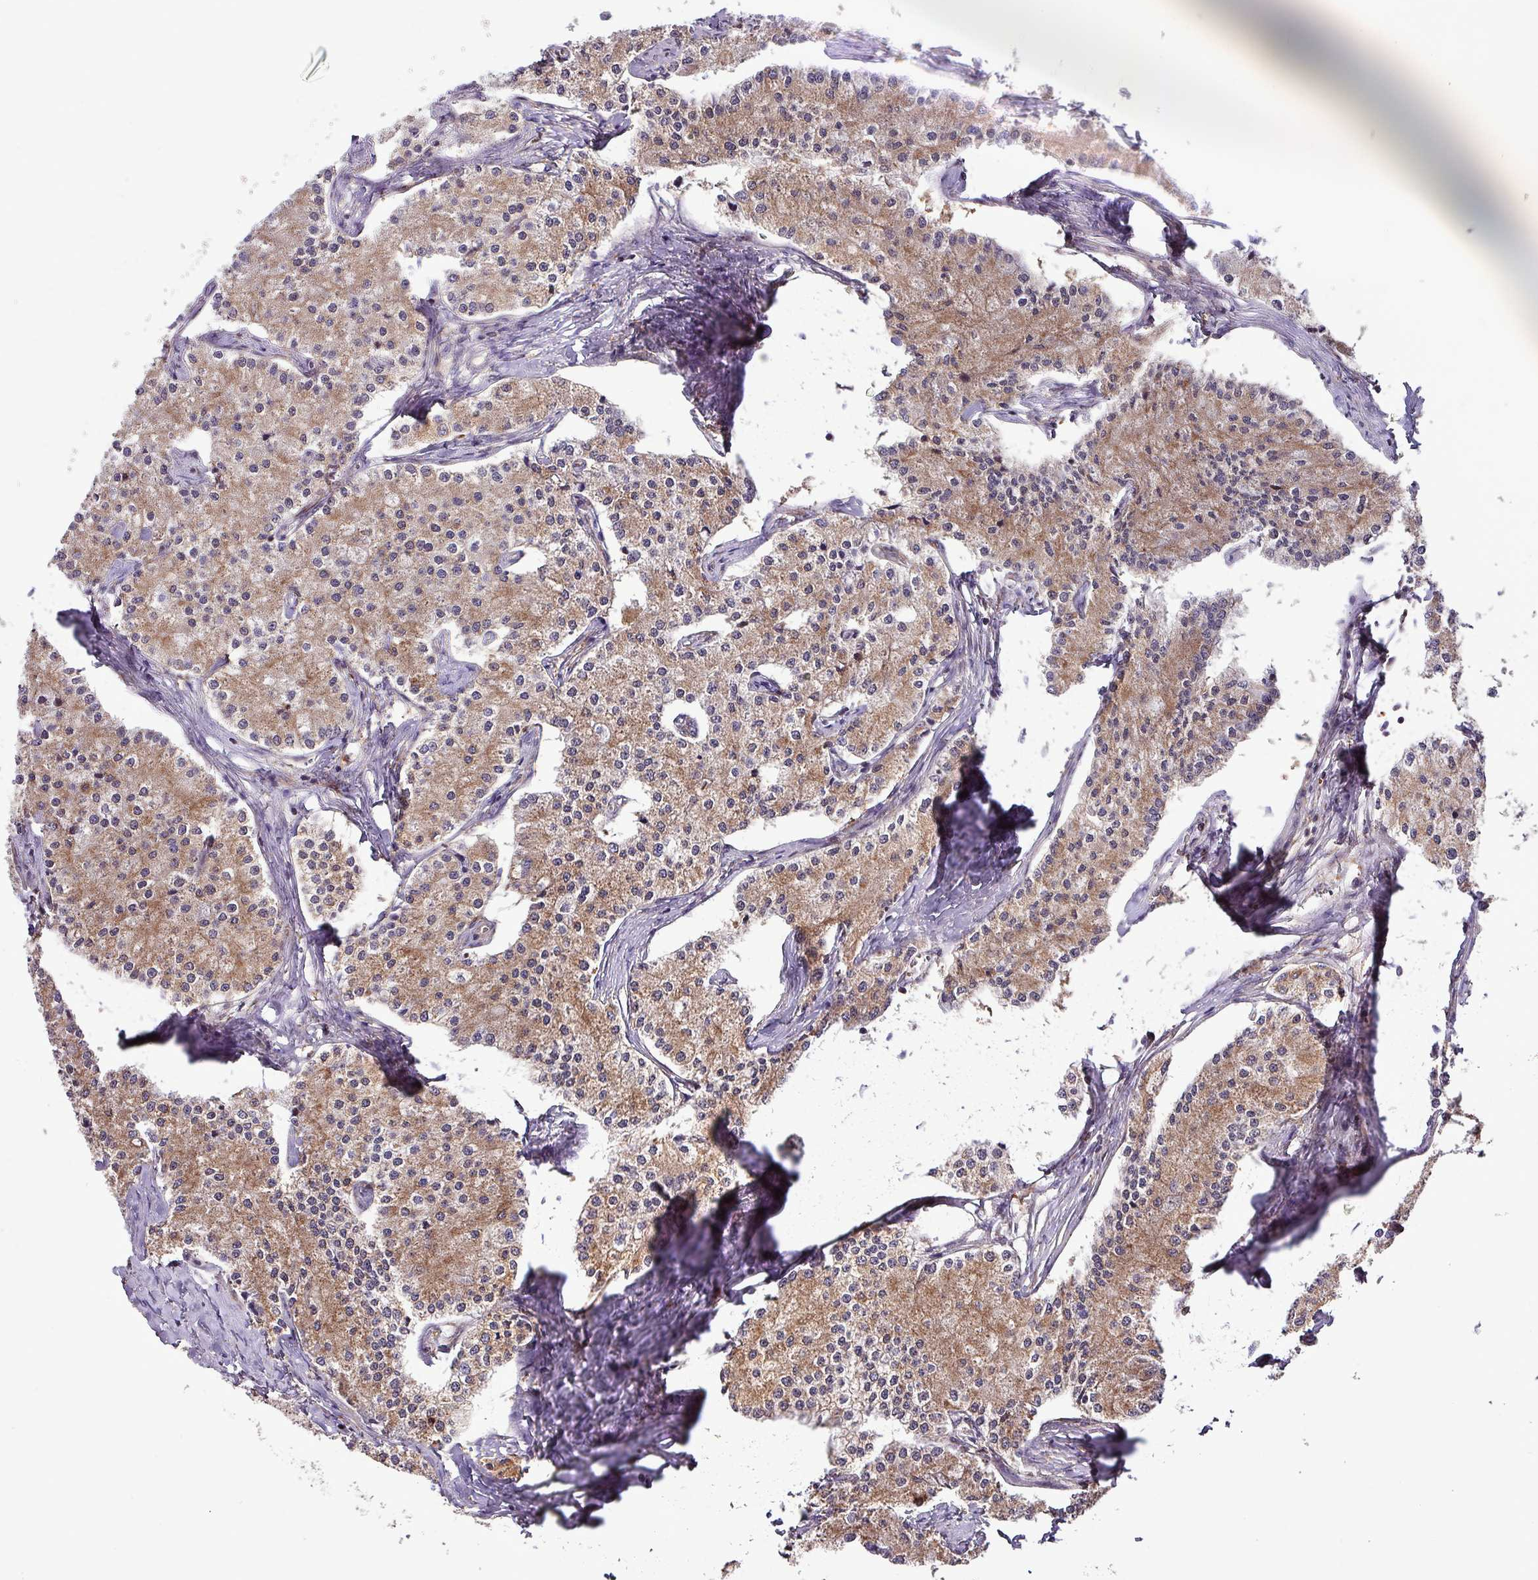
{"staining": {"intensity": "weak", "quantity": ">75%", "location": "cytoplasmic/membranous"}, "tissue": "carcinoid", "cell_type": "Tumor cells", "image_type": "cancer", "snomed": [{"axis": "morphology", "description": "Carcinoid, malignant, NOS"}, {"axis": "topography", "description": "Colon"}], "caption": "Carcinoid stained for a protein (brown) demonstrates weak cytoplasmic/membranous positive staining in about >75% of tumor cells.", "gene": "SCIN", "patient": {"sex": "female", "age": 52}}